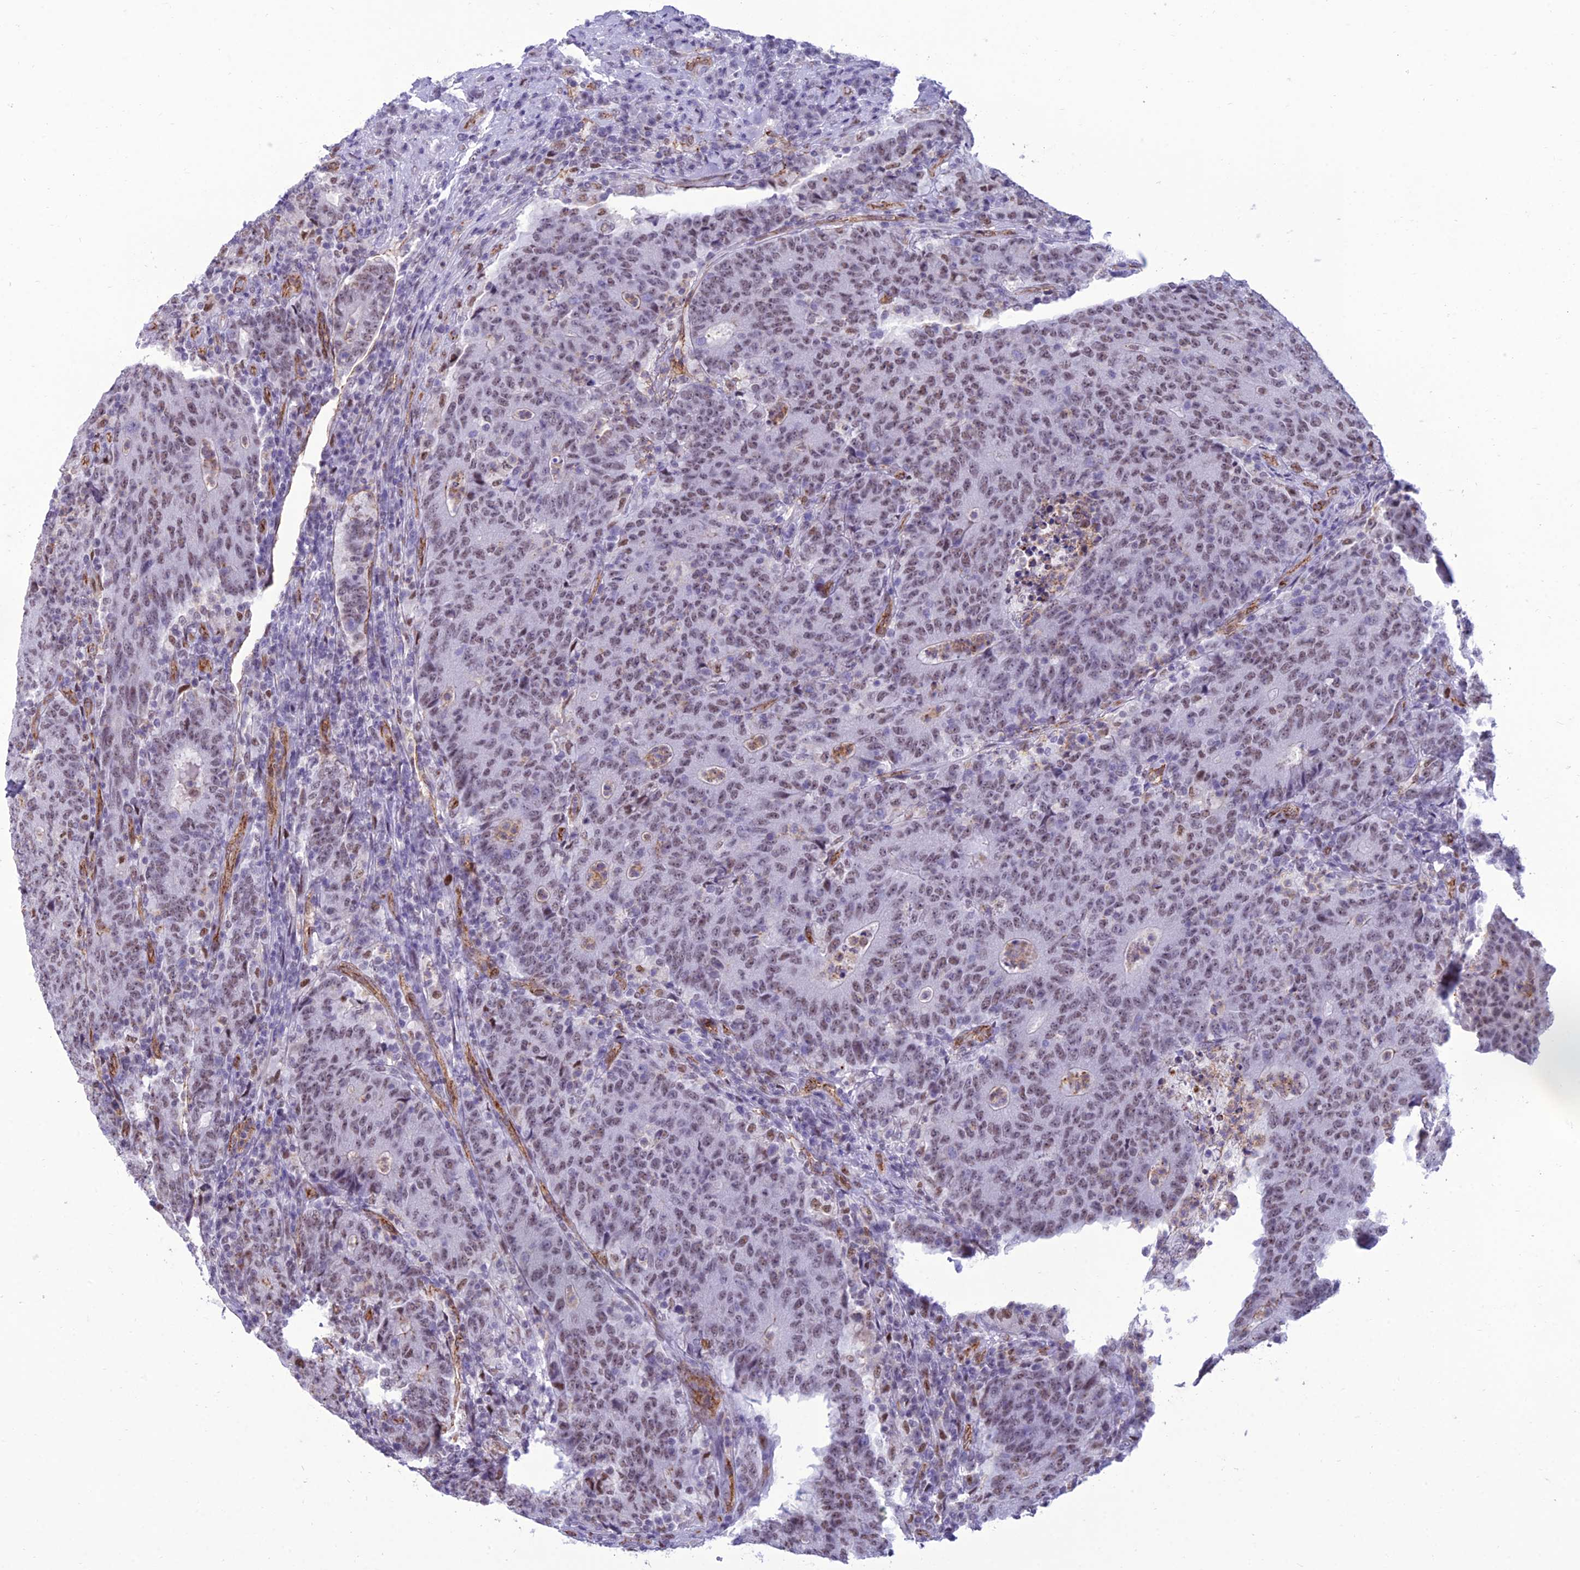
{"staining": {"intensity": "weak", "quantity": "25%-75%", "location": "nuclear"}, "tissue": "colorectal cancer", "cell_type": "Tumor cells", "image_type": "cancer", "snomed": [{"axis": "morphology", "description": "Adenocarcinoma, NOS"}, {"axis": "topography", "description": "Colon"}], "caption": "The micrograph displays staining of colorectal adenocarcinoma, revealing weak nuclear protein staining (brown color) within tumor cells.", "gene": "RANBP3", "patient": {"sex": "female", "age": 75}}